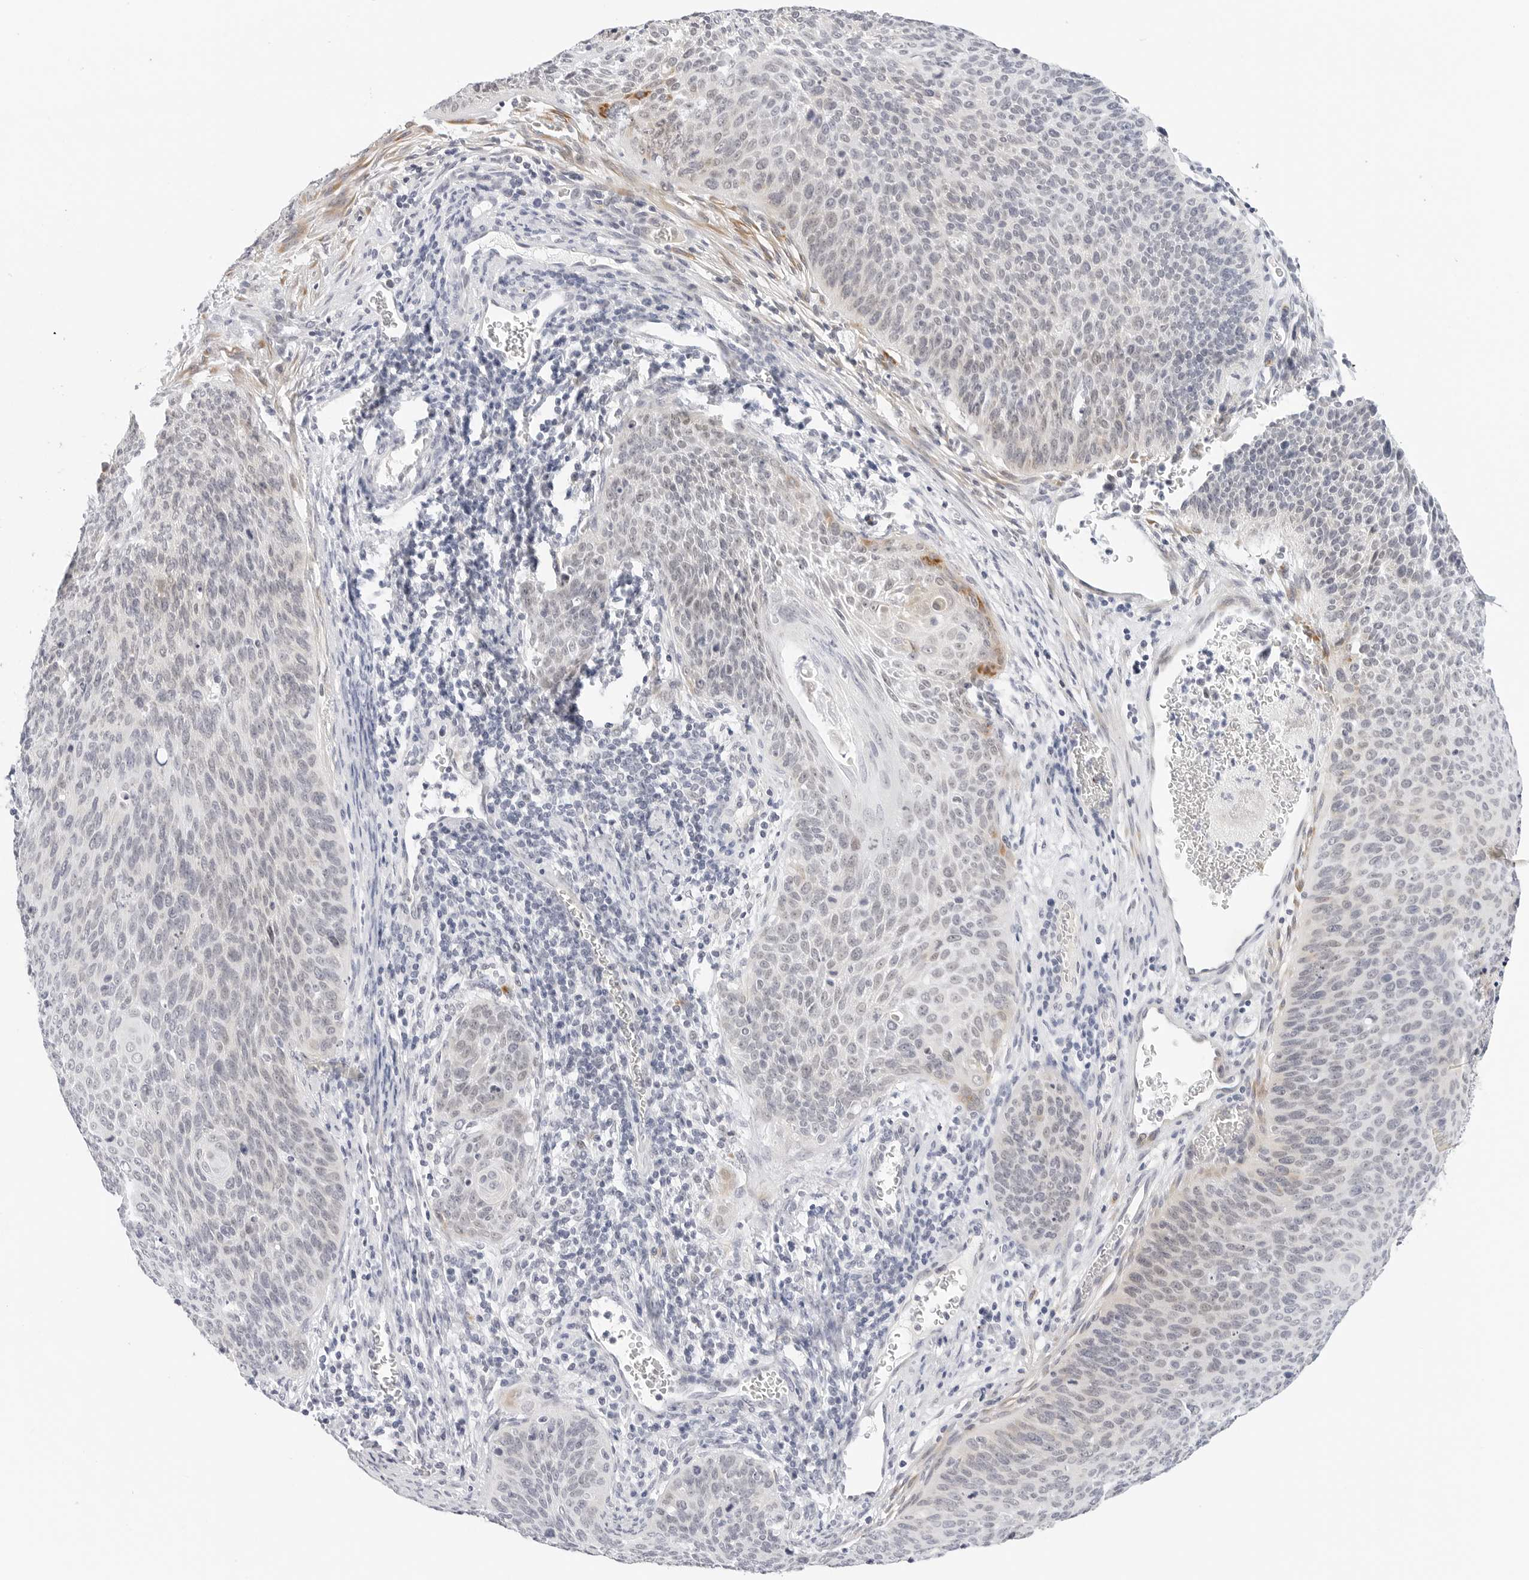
{"staining": {"intensity": "weak", "quantity": "<25%", "location": "cytoplasmic/membranous"}, "tissue": "cervical cancer", "cell_type": "Tumor cells", "image_type": "cancer", "snomed": [{"axis": "morphology", "description": "Squamous cell carcinoma, NOS"}, {"axis": "topography", "description": "Cervix"}], "caption": "The histopathology image displays no staining of tumor cells in cervical squamous cell carcinoma. Brightfield microscopy of immunohistochemistry (IHC) stained with DAB (3,3'-diaminobenzidine) (brown) and hematoxylin (blue), captured at high magnification.", "gene": "TSEN2", "patient": {"sex": "female", "age": 55}}